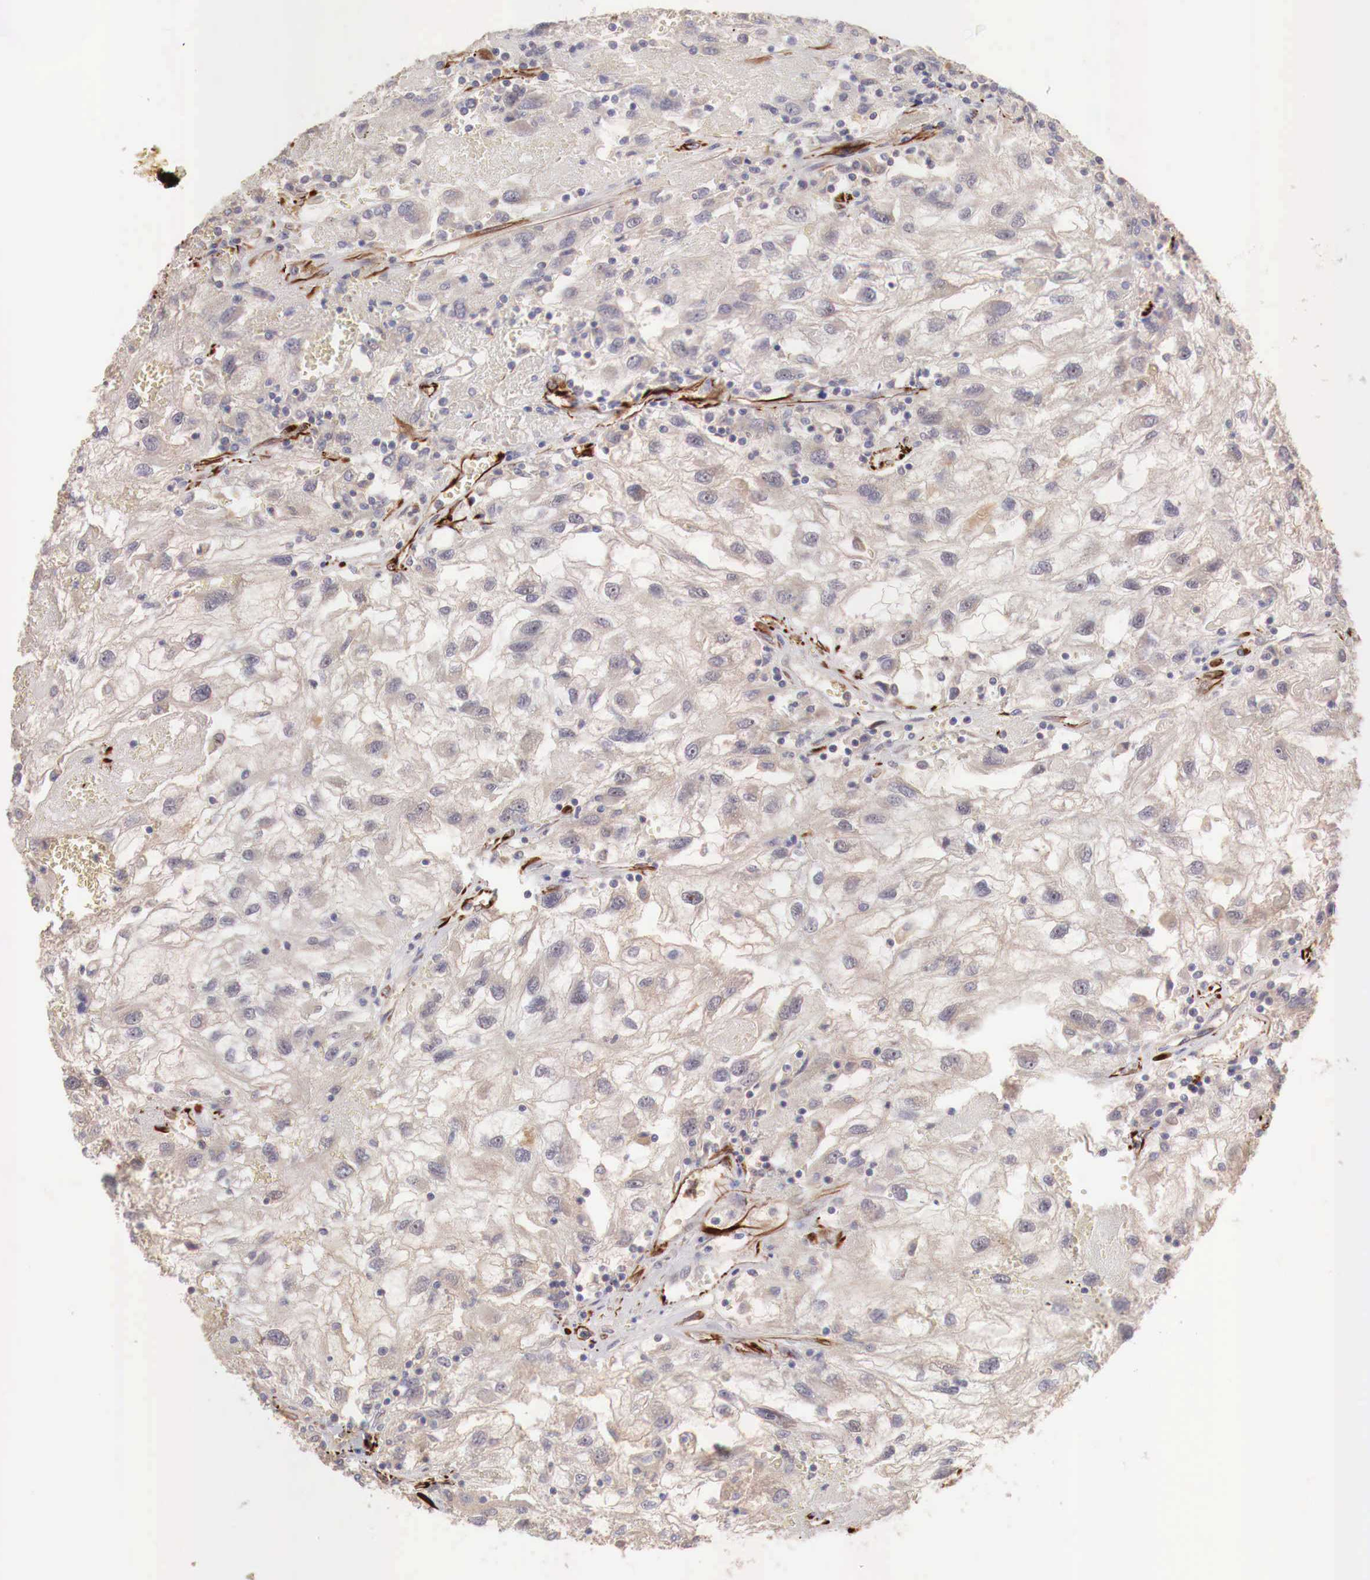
{"staining": {"intensity": "negative", "quantity": "none", "location": "none"}, "tissue": "renal cancer", "cell_type": "Tumor cells", "image_type": "cancer", "snomed": [{"axis": "morphology", "description": "Normal tissue, NOS"}, {"axis": "morphology", "description": "Adenocarcinoma, NOS"}, {"axis": "topography", "description": "Kidney"}], "caption": "Tumor cells are negative for brown protein staining in renal cancer (adenocarcinoma). (DAB IHC with hematoxylin counter stain).", "gene": "WT1", "patient": {"sex": "male", "age": 71}}